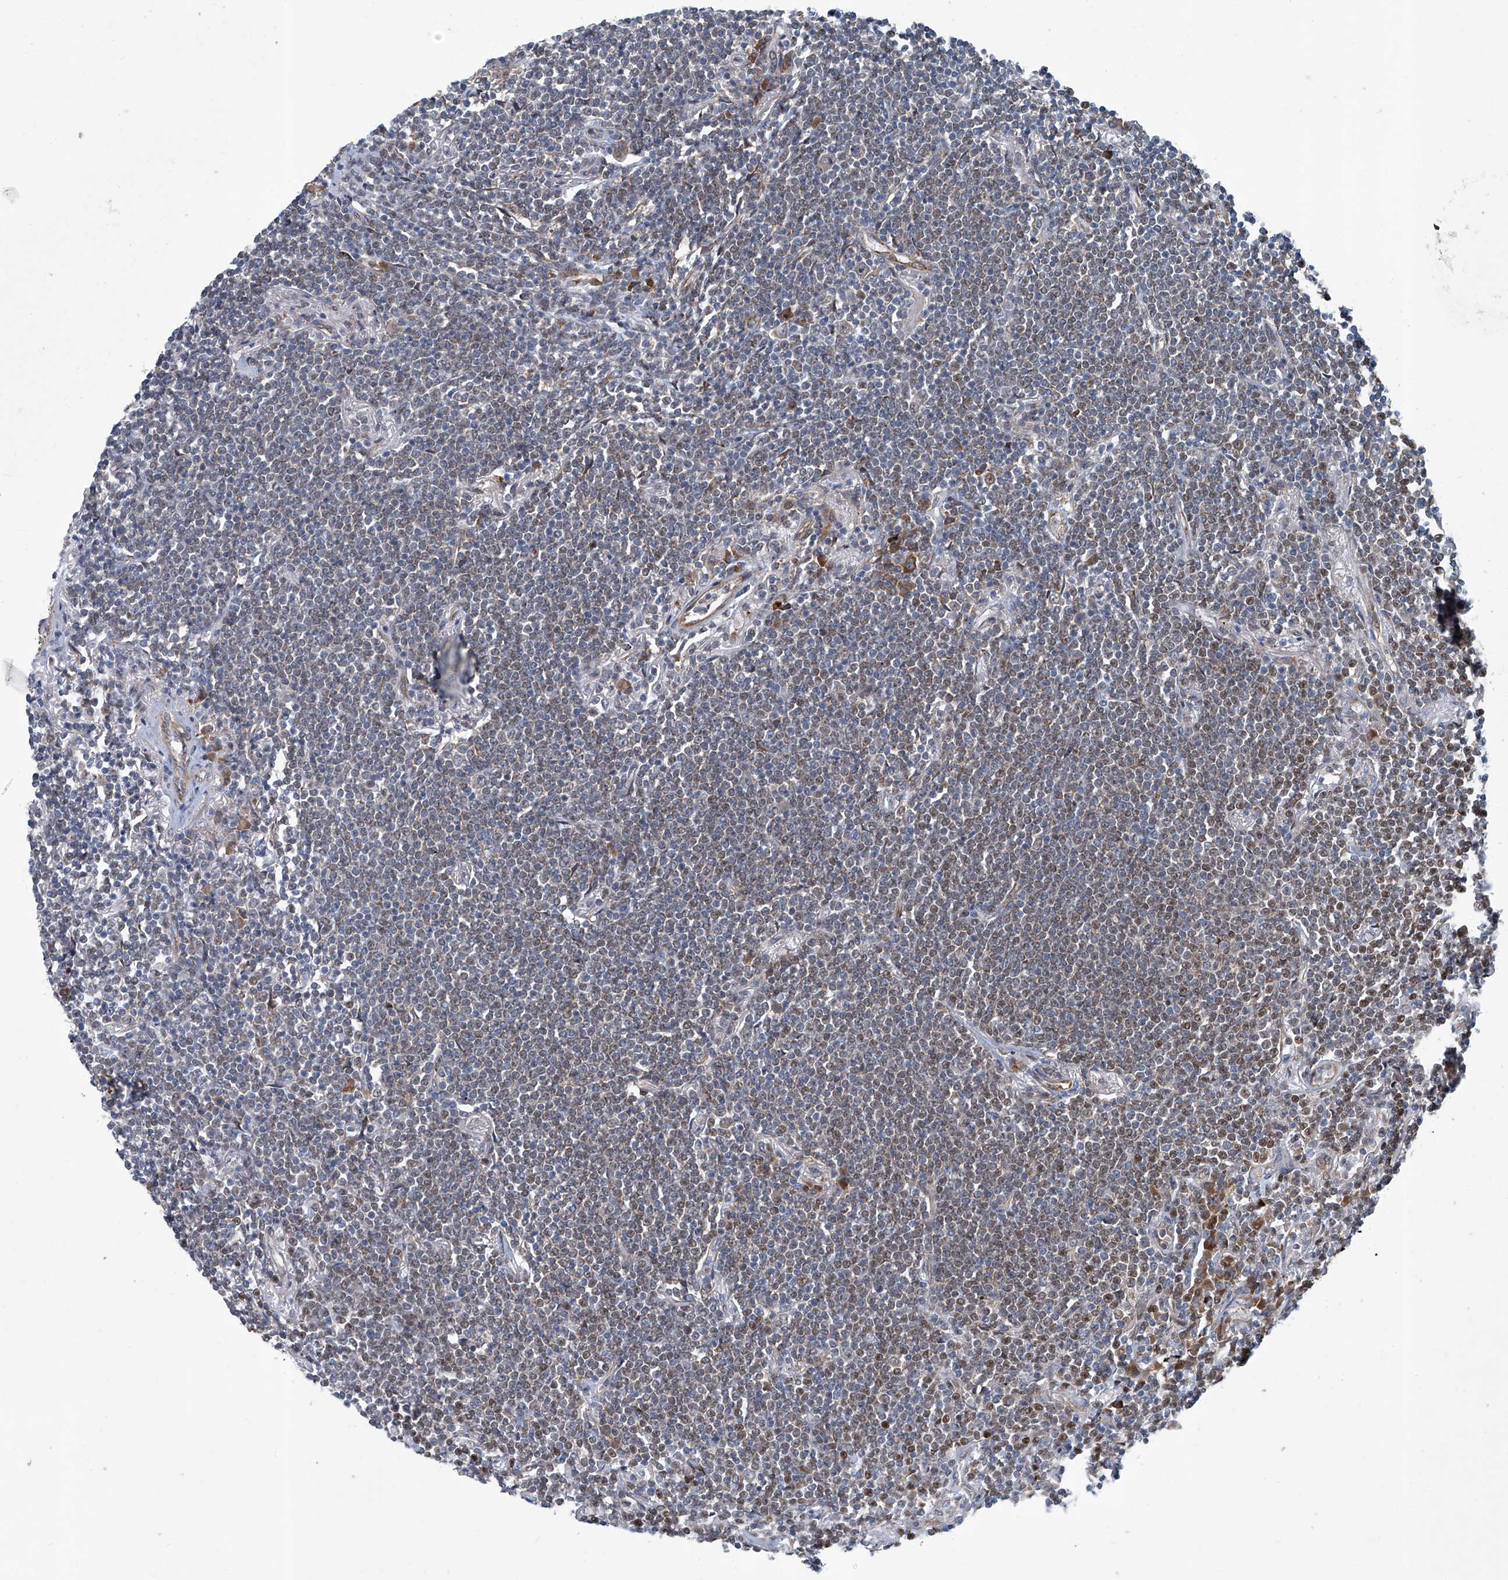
{"staining": {"intensity": "weak", "quantity": "25%-75%", "location": "nuclear"}, "tissue": "lymphoma", "cell_type": "Tumor cells", "image_type": "cancer", "snomed": [{"axis": "morphology", "description": "Malignant lymphoma, non-Hodgkin's type, Low grade"}, {"axis": "topography", "description": "Lung"}], "caption": "Low-grade malignant lymphoma, non-Hodgkin's type was stained to show a protein in brown. There is low levels of weak nuclear staining in about 25%-75% of tumor cells. The protein of interest is stained brown, and the nuclei are stained in blue (DAB (3,3'-diaminobenzidine) IHC with brightfield microscopy, high magnification).", "gene": "GPR132", "patient": {"sex": "female", "age": 71}}